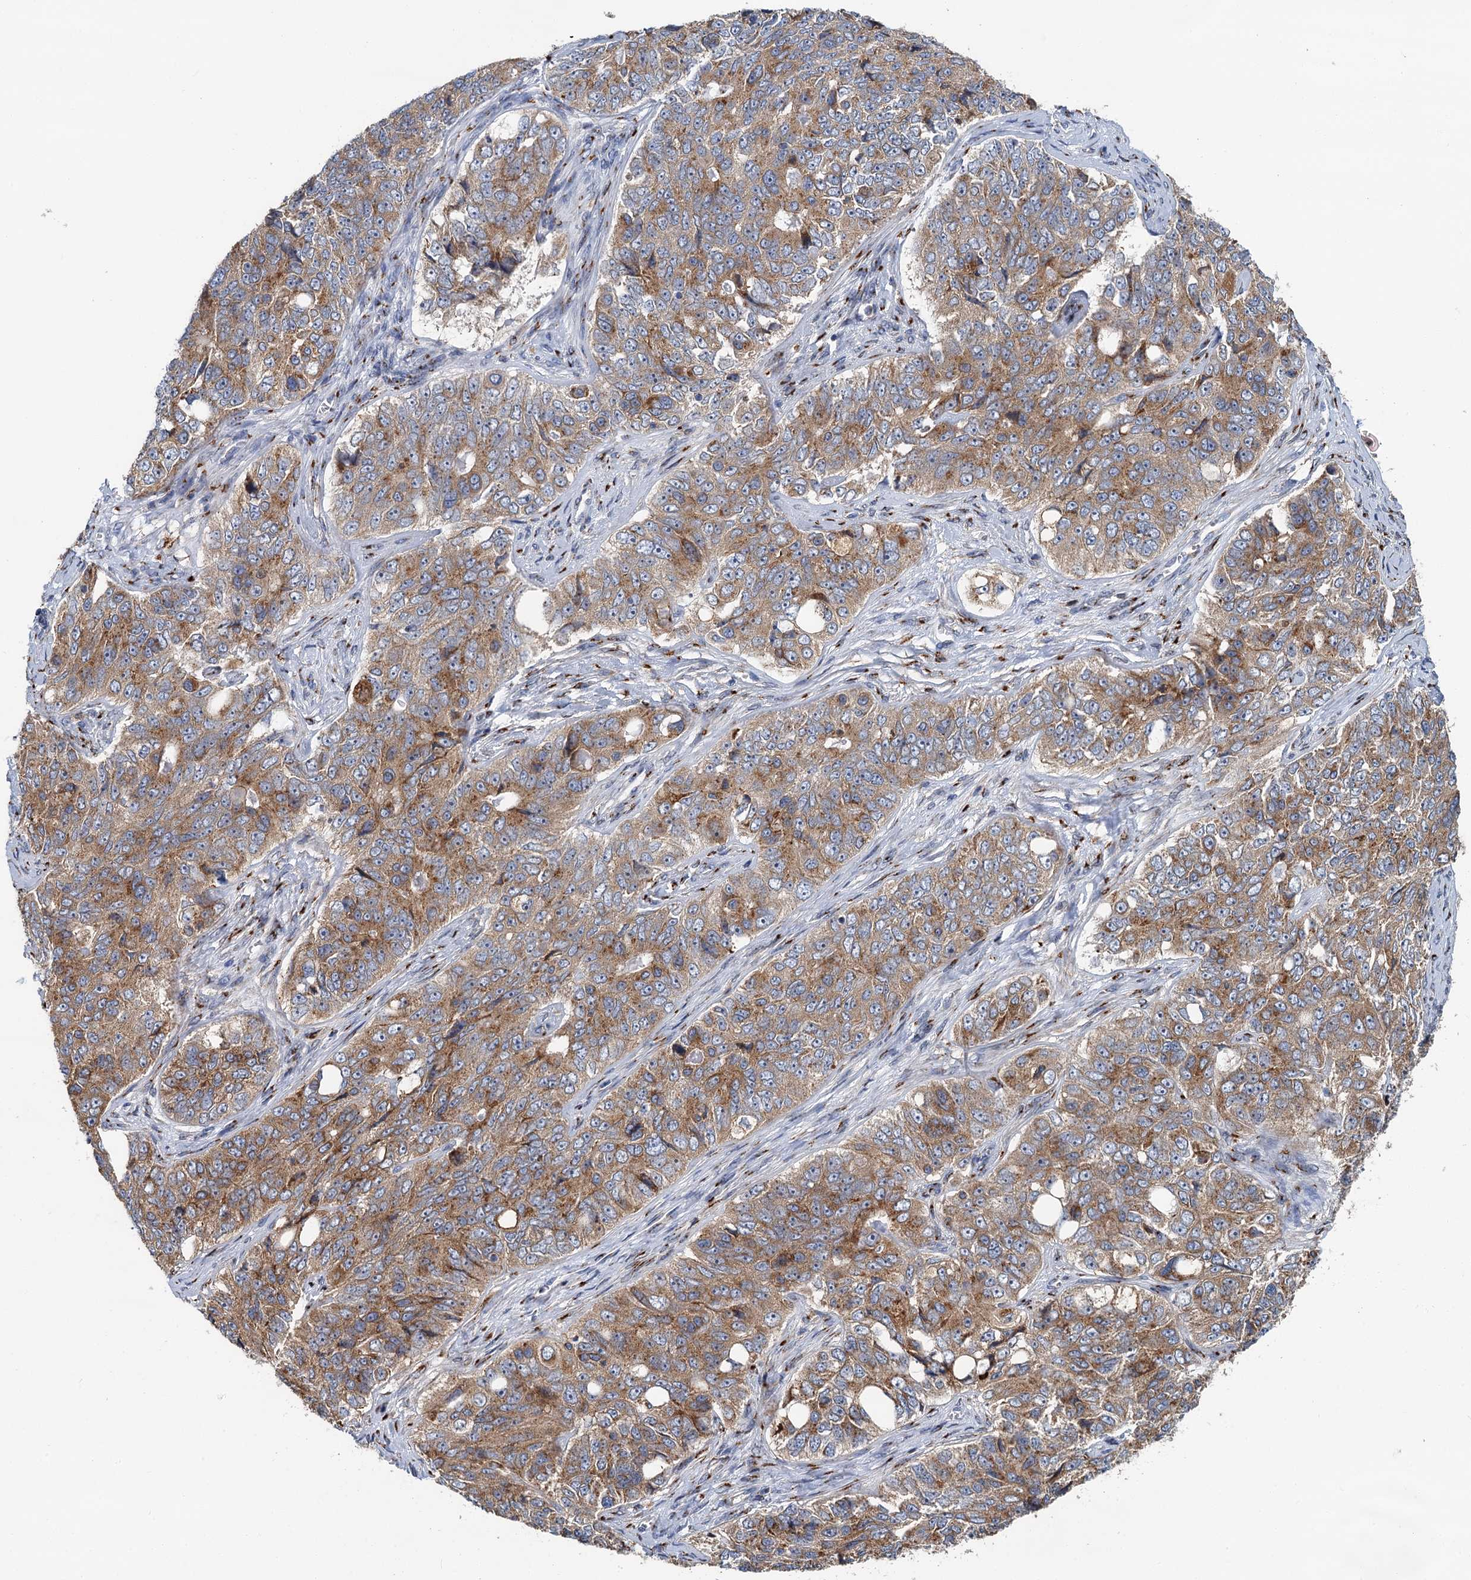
{"staining": {"intensity": "moderate", "quantity": ">75%", "location": "cytoplasmic/membranous"}, "tissue": "ovarian cancer", "cell_type": "Tumor cells", "image_type": "cancer", "snomed": [{"axis": "morphology", "description": "Carcinoma, endometroid"}, {"axis": "topography", "description": "Ovary"}], "caption": "A brown stain shows moderate cytoplasmic/membranous staining of a protein in human endometroid carcinoma (ovarian) tumor cells.", "gene": "BET1L", "patient": {"sex": "female", "age": 51}}